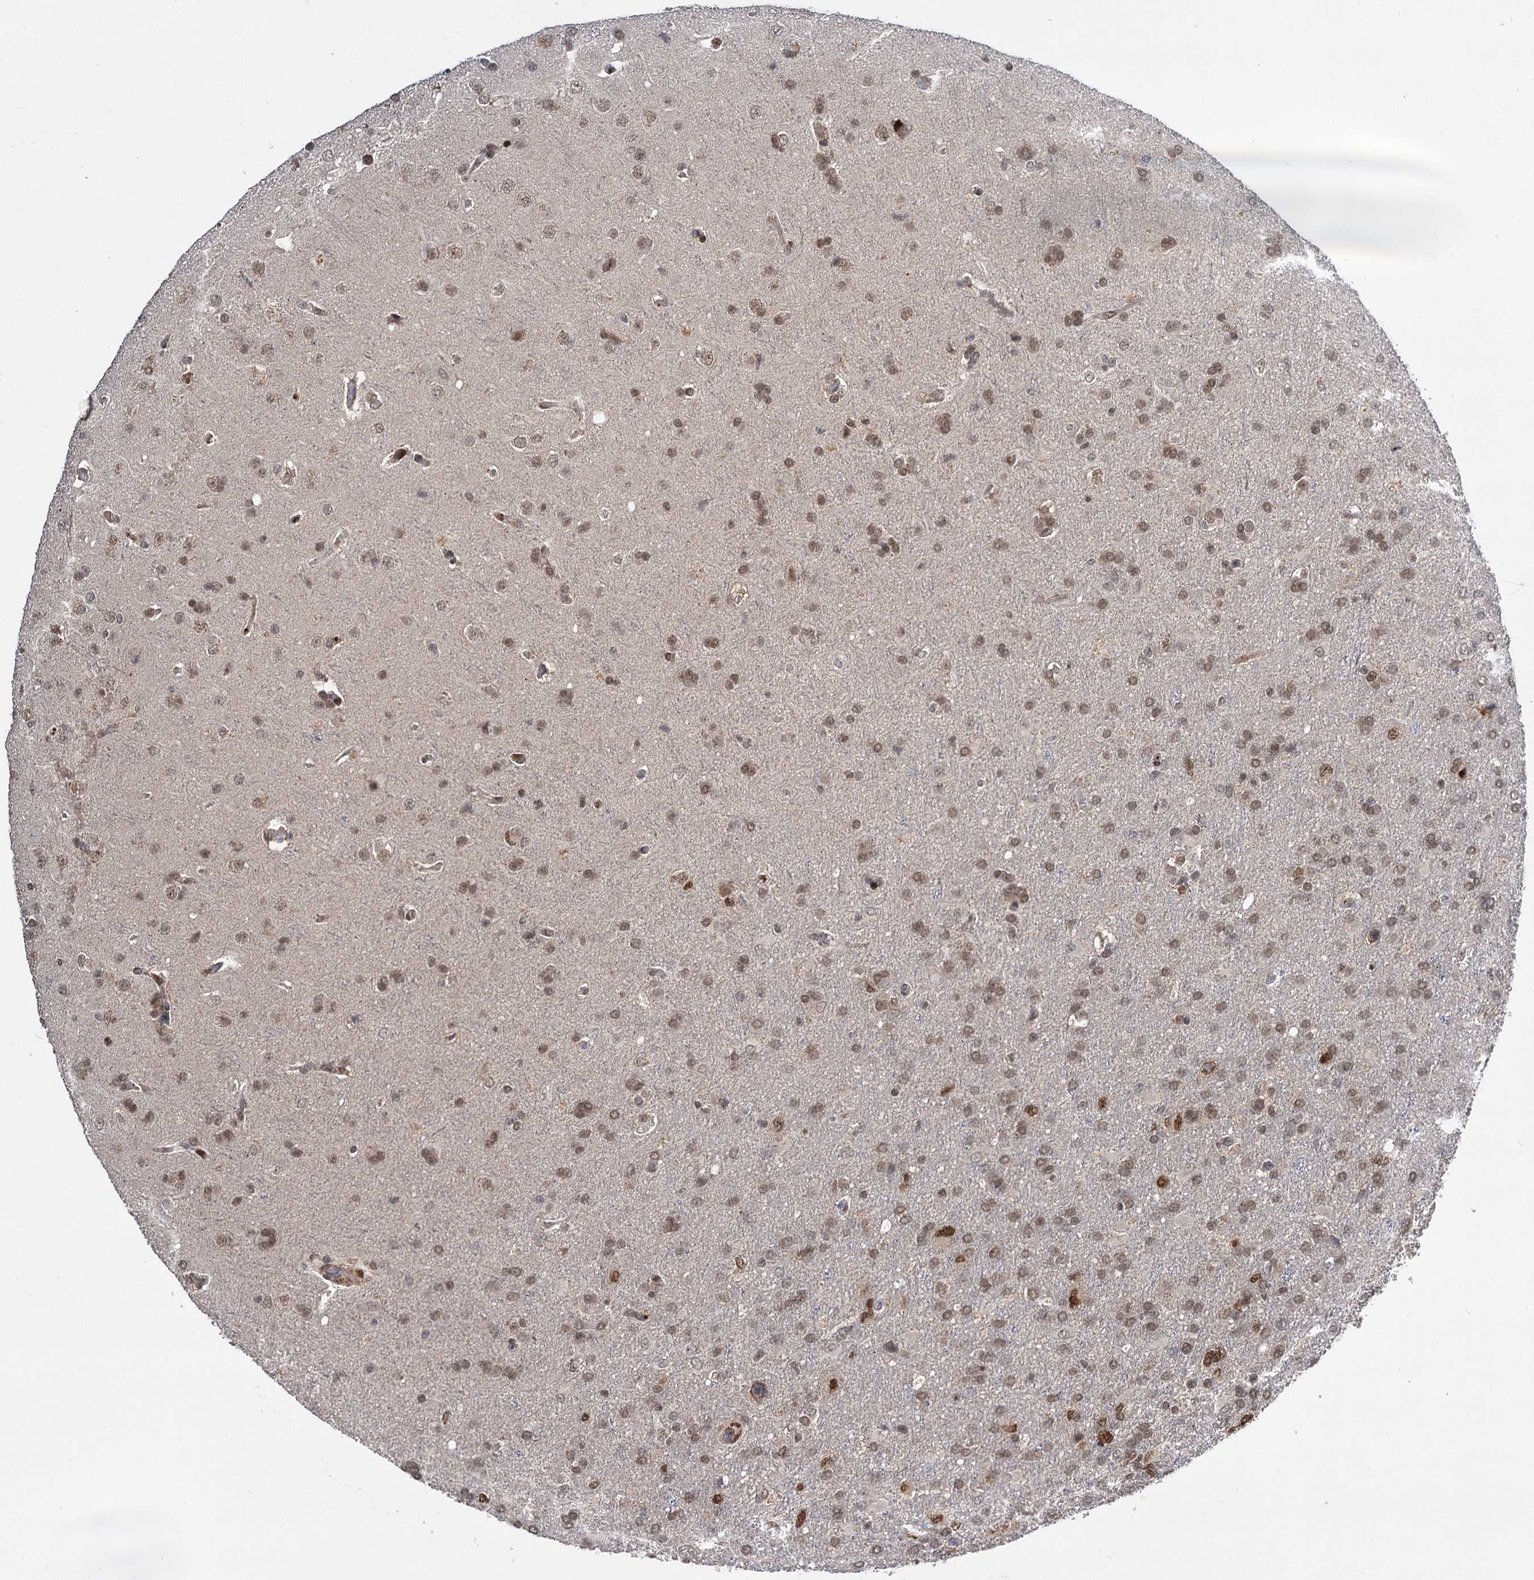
{"staining": {"intensity": "weak", "quantity": ">75%", "location": "nuclear"}, "tissue": "glioma", "cell_type": "Tumor cells", "image_type": "cancer", "snomed": [{"axis": "morphology", "description": "Glioma, malignant, High grade"}, {"axis": "topography", "description": "Brain"}], "caption": "Malignant high-grade glioma tissue displays weak nuclear staining in about >75% of tumor cells, visualized by immunohistochemistry.", "gene": "MBD6", "patient": {"sex": "male", "age": 61}}